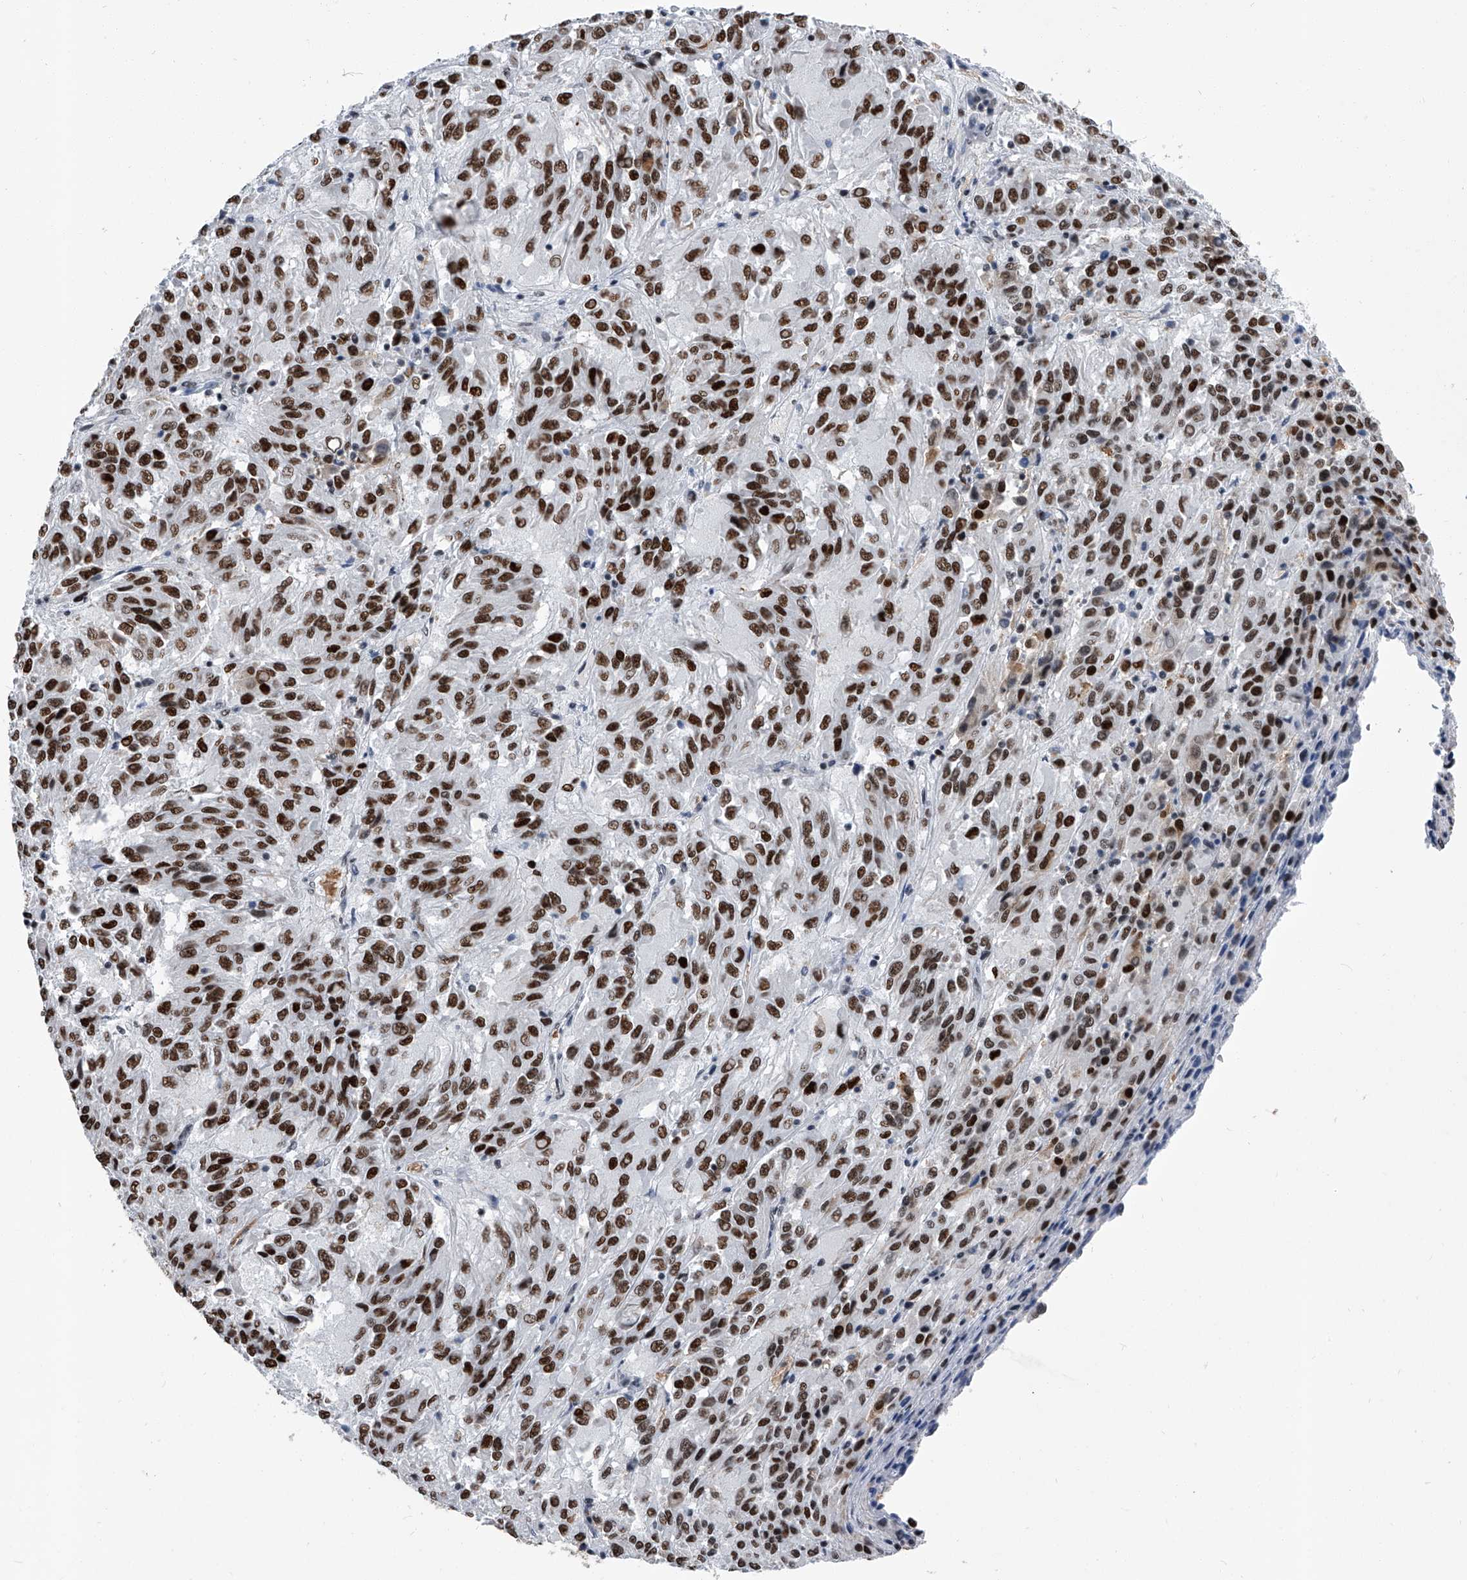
{"staining": {"intensity": "strong", "quantity": ">75%", "location": "nuclear"}, "tissue": "melanoma", "cell_type": "Tumor cells", "image_type": "cancer", "snomed": [{"axis": "morphology", "description": "Malignant melanoma, Metastatic site"}, {"axis": "topography", "description": "Lung"}], "caption": "Immunohistochemical staining of melanoma shows strong nuclear protein staining in approximately >75% of tumor cells.", "gene": "SIM2", "patient": {"sex": "male", "age": 64}}